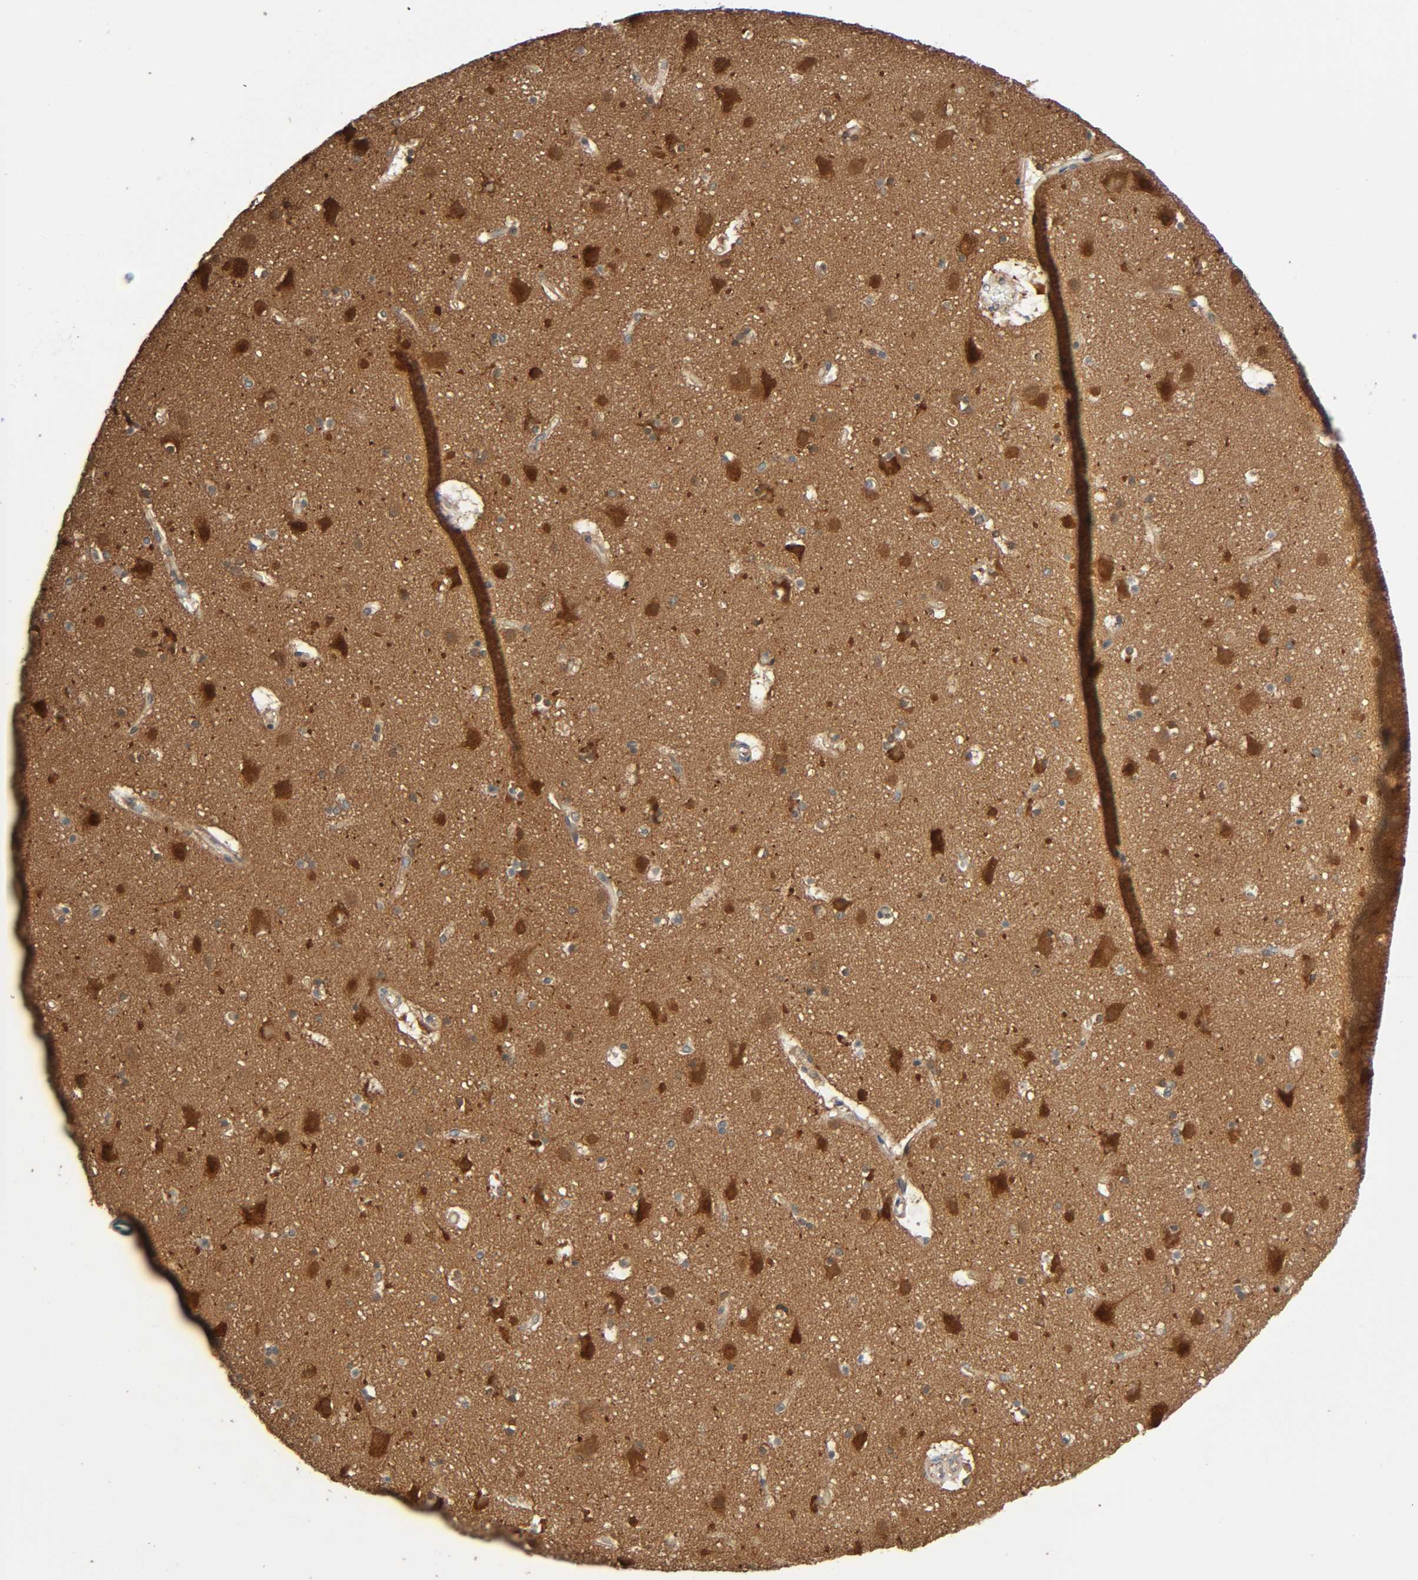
{"staining": {"intensity": "weak", "quantity": ">75%", "location": "cytoplasmic/membranous"}, "tissue": "cerebral cortex", "cell_type": "Endothelial cells", "image_type": "normal", "snomed": [{"axis": "morphology", "description": "Normal tissue, NOS"}, {"axis": "topography", "description": "Cerebral cortex"}], "caption": "An immunohistochemistry (IHC) photomicrograph of normal tissue is shown. Protein staining in brown highlights weak cytoplasmic/membranous positivity in cerebral cortex within endothelial cells. The protein of interest is stained brown, and the nuclei are stained in blue (DAB (3,3'-diaminobenzidine) IHC with brightfield microscopy, high magnification).", "gene": "PPP2R1B", "patient": {"sex": "male", "age": 45}}